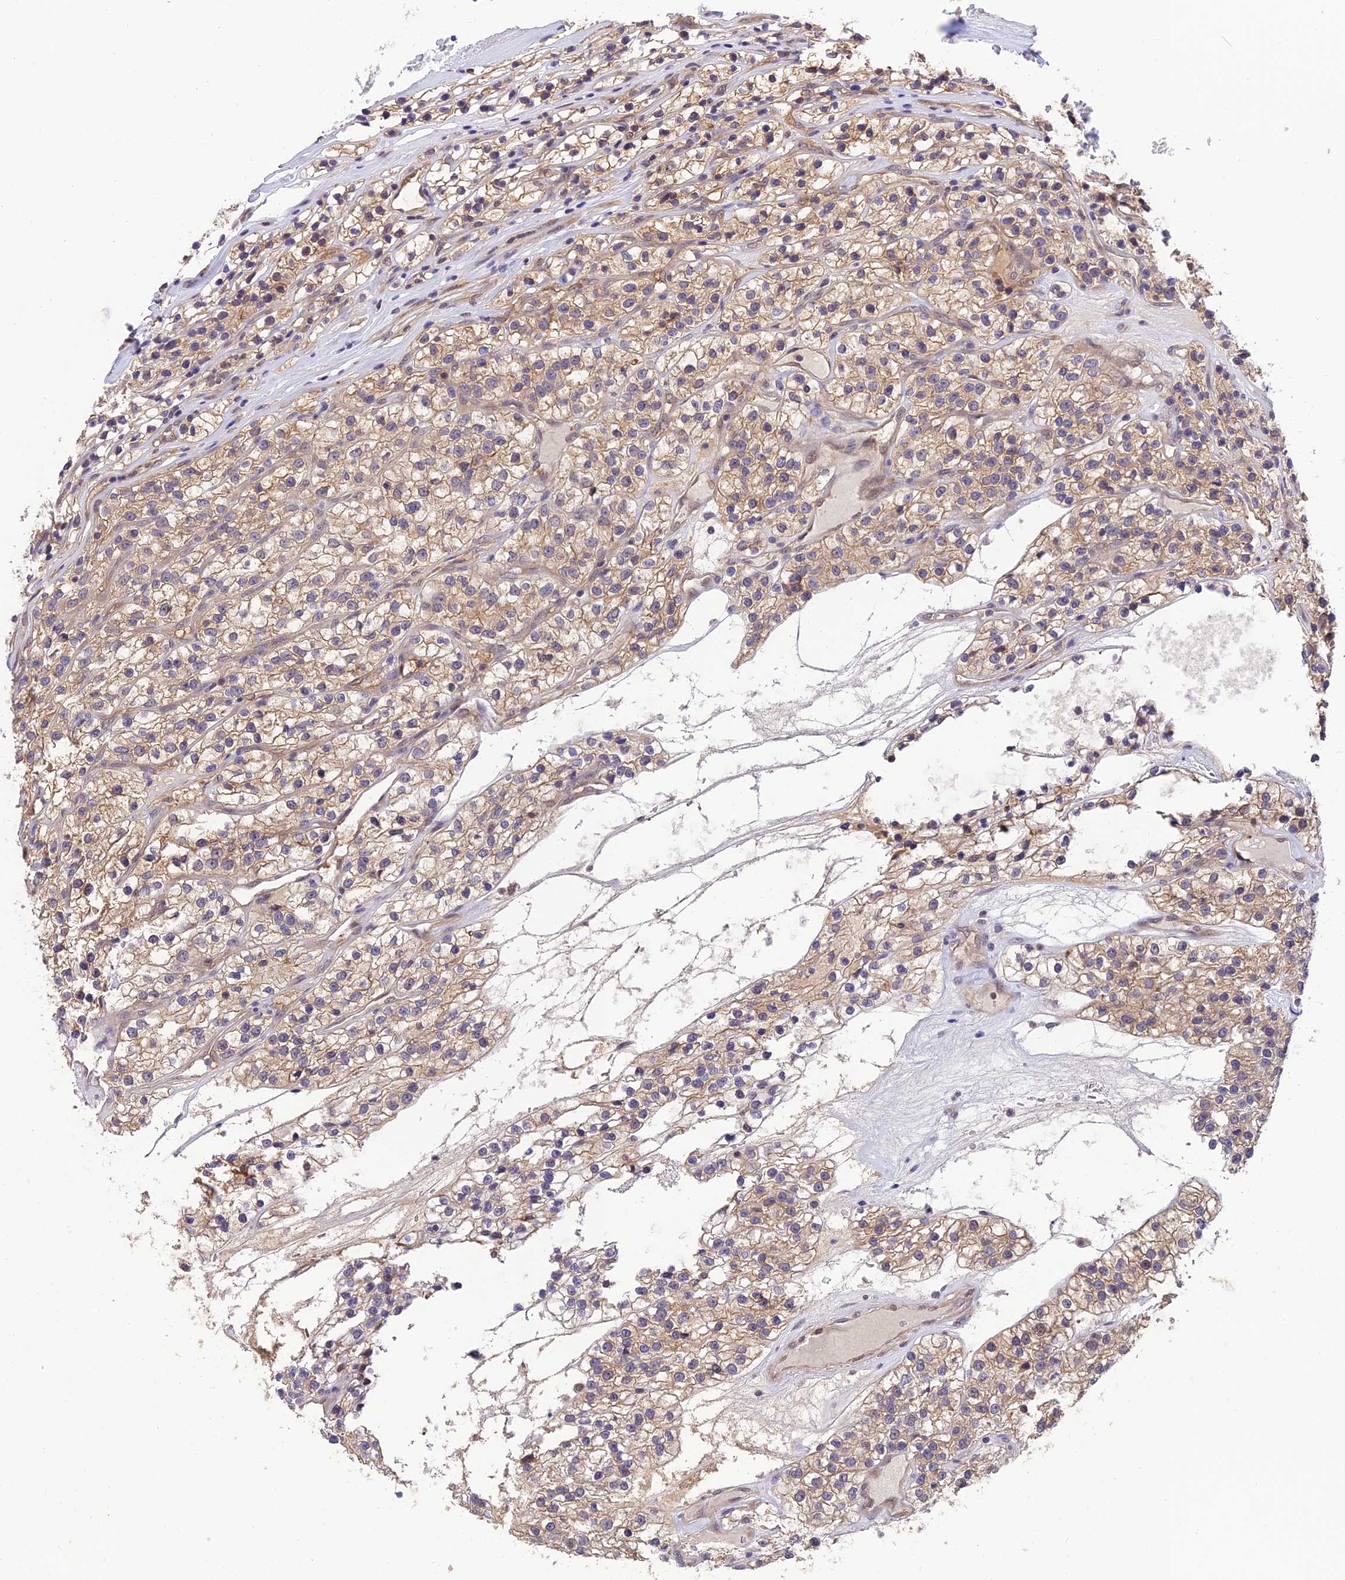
{"staining": {"intensity": "moderate", "quantity": ">75%", "location": "cytoplasmic/membranous"}, "tissue": "renal cancer", "cell_type": "Tumor cells", "image_type": "cancer", "snomed": [{"axis": "morphology", "description": "Adenocarcinoma, NOS"}, {"axis": "topography", "description": "Kidney"}], "caption": "Human adenocarcinoma (renal) stained for a protein (brown) demonstrates moderate cytoplasmic/membranous positive expression in about >75% of tumor cells.", "gene": "PSMB3", "patient": {"sex": "female", "age": 57}}